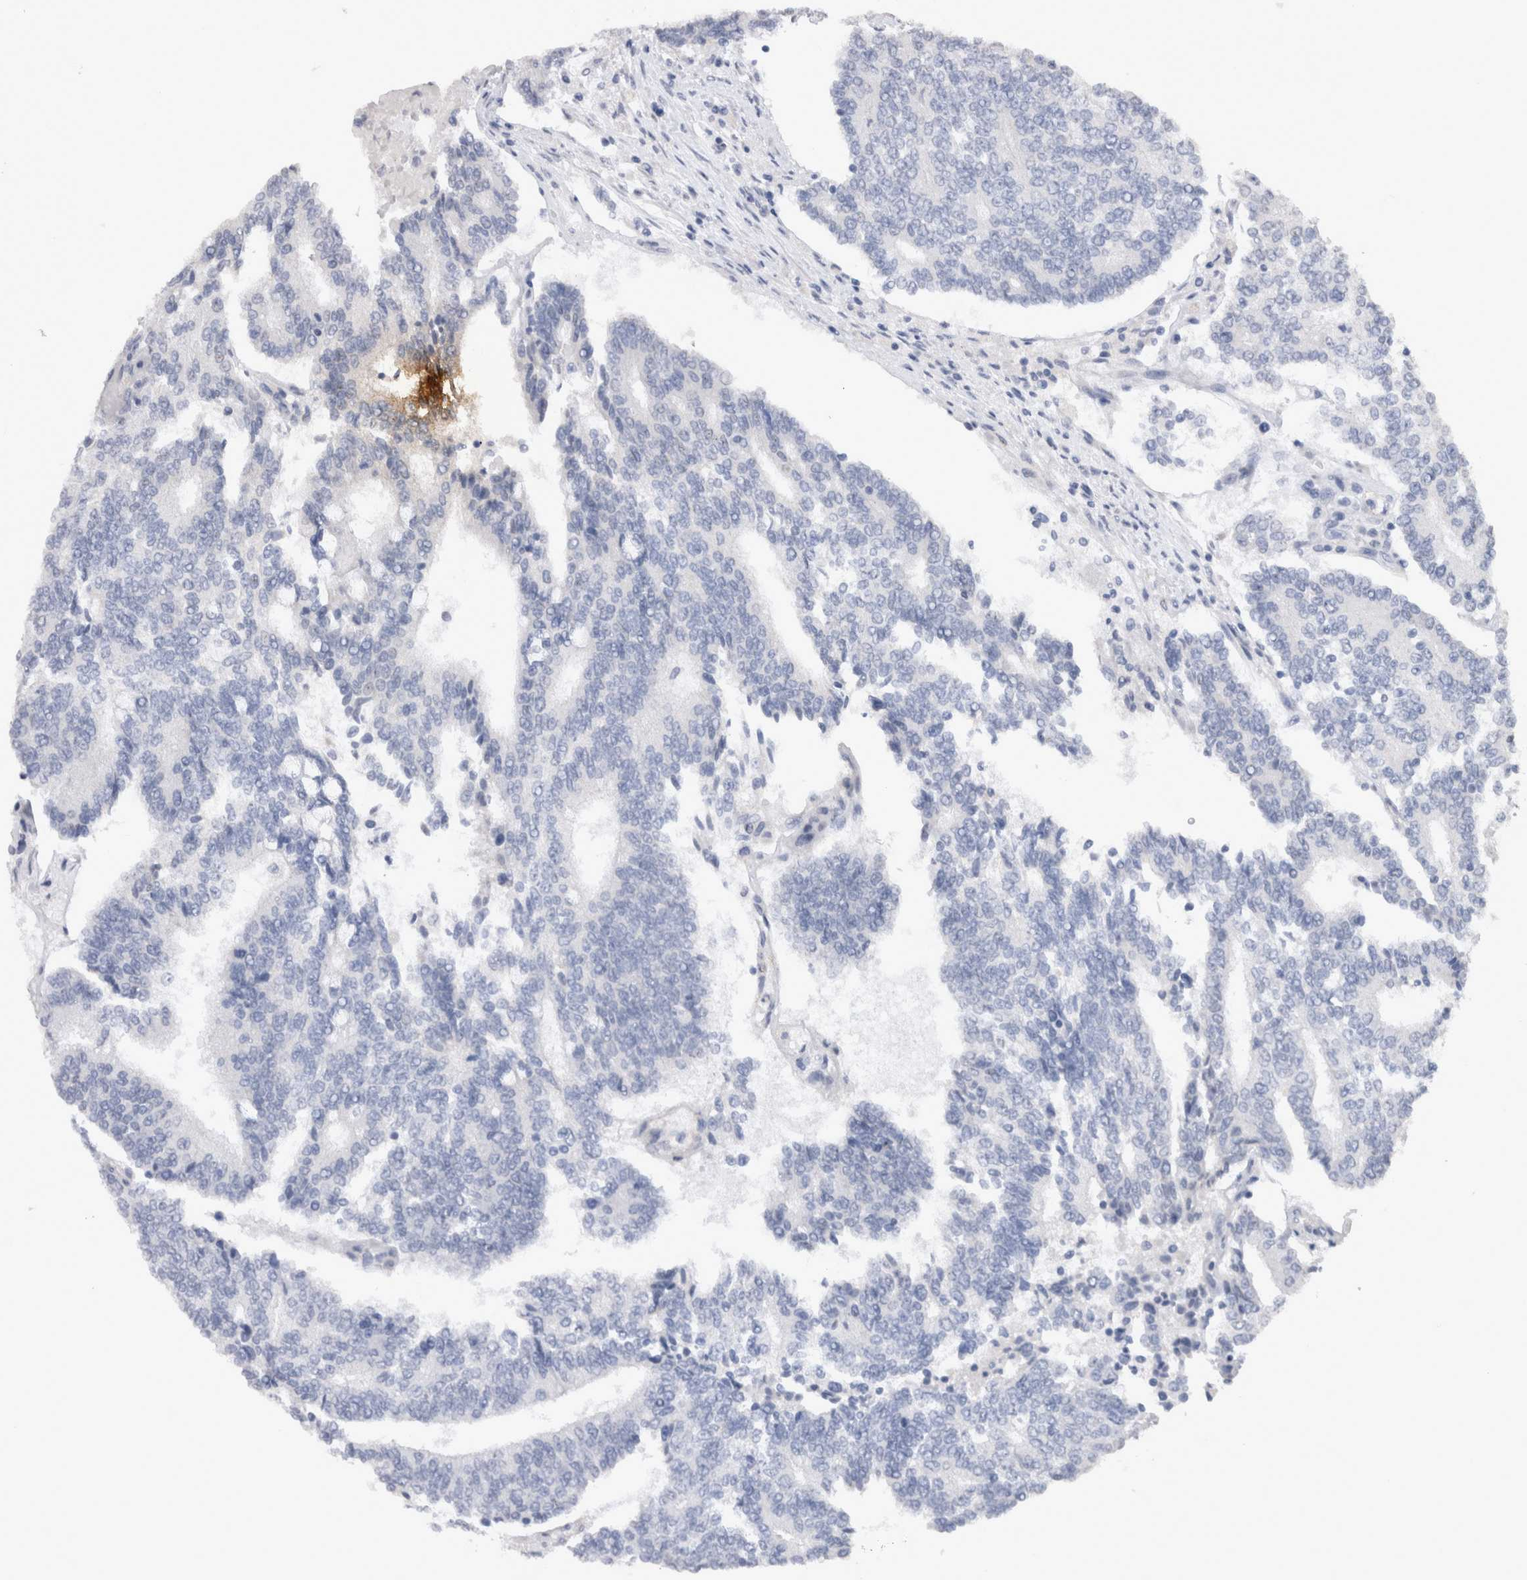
{"staining": {"intensity": "negative", "quantity": "none", "location": "none"}, "tissue": "prostate cancer", "cell_type": "Tumor cells", "image_type": "cancer", "snomed": [{"axis": "morphology", "description": "Normal tissue, NOS"}, {"axis": "morphology", "description": "Adenocarcinoma, High grade"}, {"axis": "topography", "description": "Prostate"}, {"axis": "topography", "description": "Seminal veicle"}], "caption": "High power microscopy image of an IHC histopathology image of adenocarcinoma (high-grade) (prostate), revealing no significant expression in tumor cells.", "gene": "CDH6", "patient": {"sex": "male", "age": 55}}